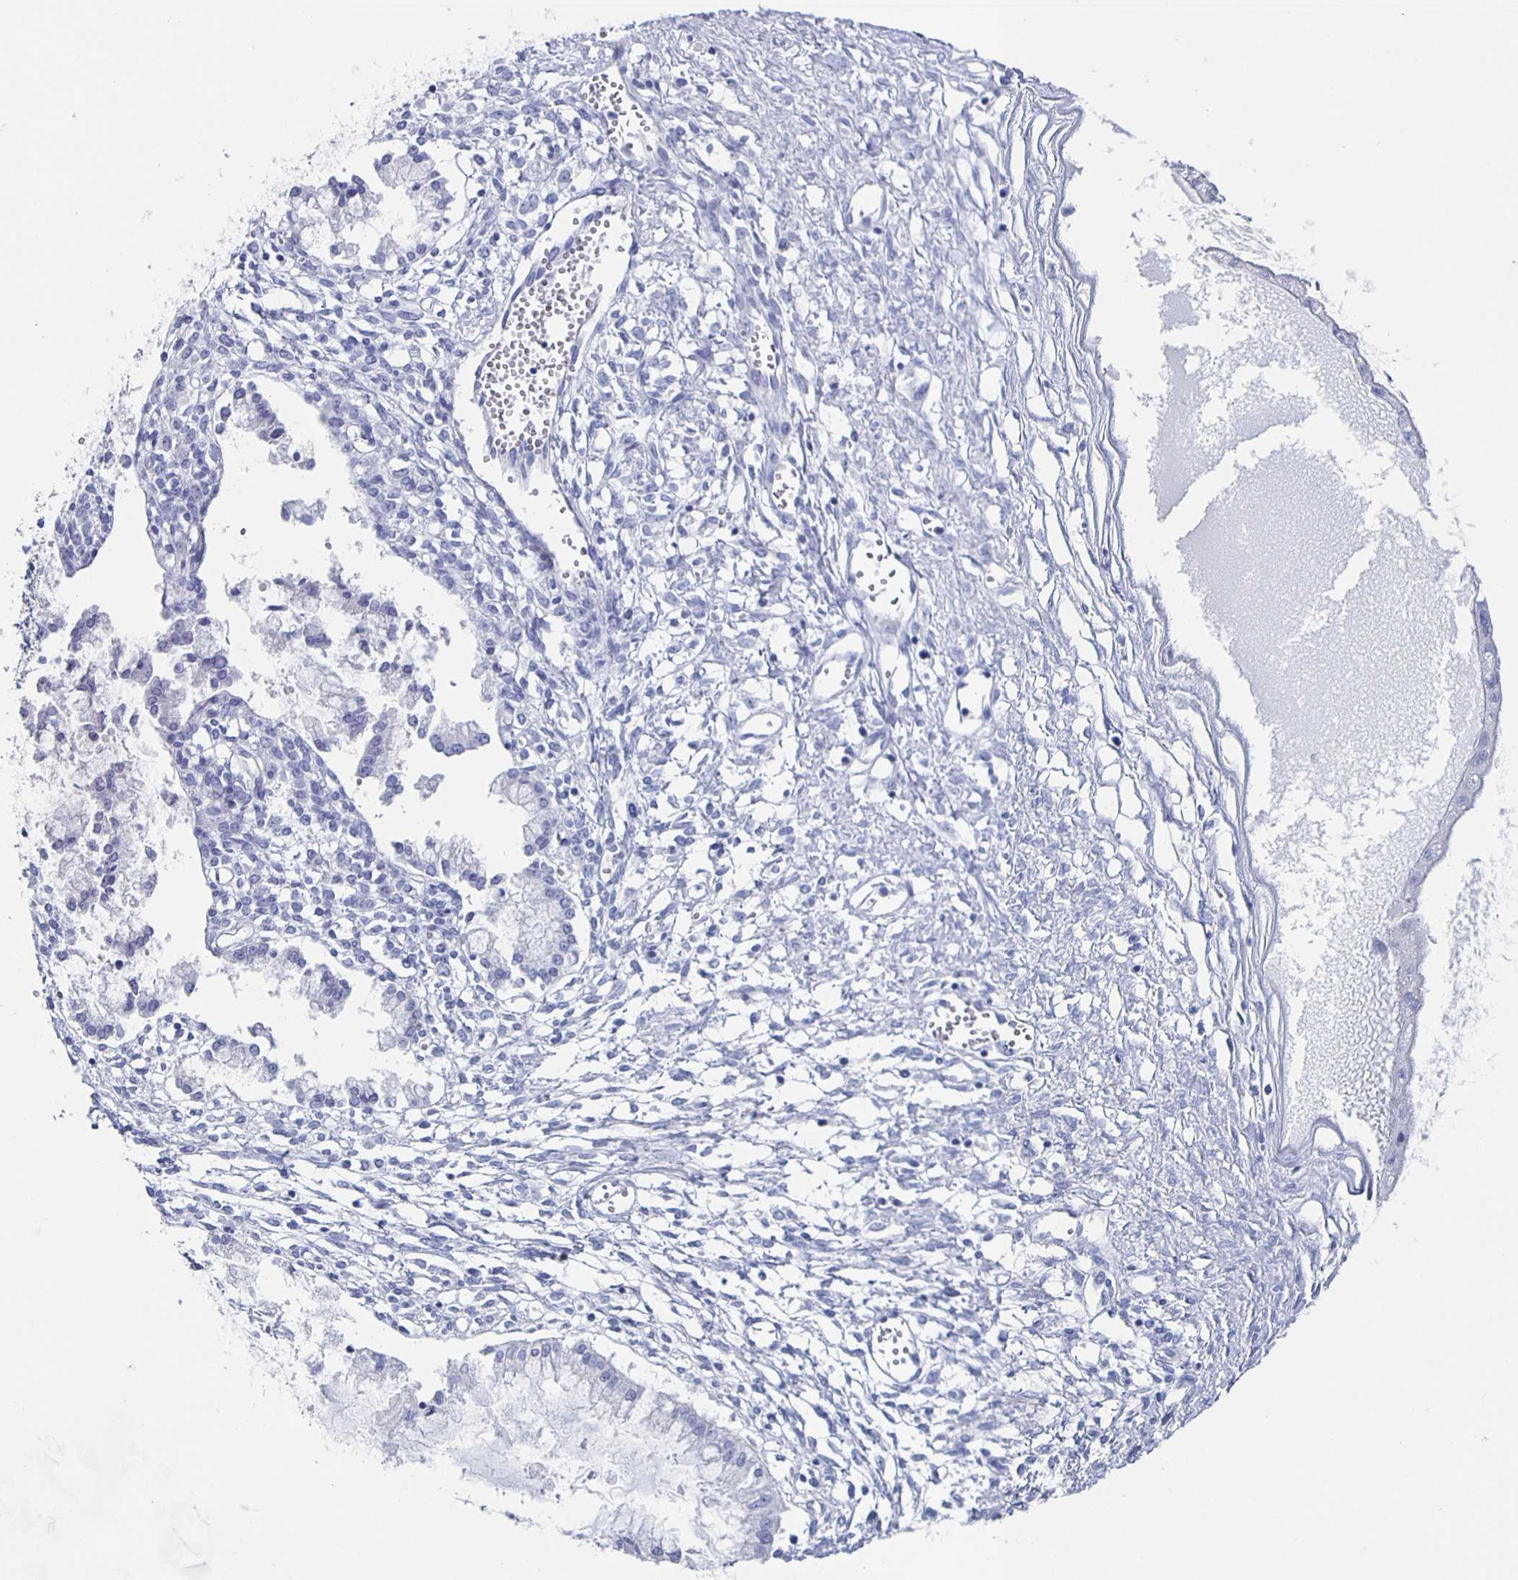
{"staining": {"intensity": "negative", "quantity": "none", "location": "none"}, "tissue": "ovarian cancer", "cell_type": "Tumor cells", "image_type": "cancer", "snomed": [{"axis": "morphology", "description": "Cystadenocarcinoma, mucinous, NOS"}, {"axis": "topography", "description": "Ovary"}], "caption": "High magnification brightfield microscopy of ovarian cancer (mucinous cystadenocarcinoma) stained with DAB (brown) and counterstained with hematoxylin (blue): tumor cells show no significant positivity.", "gene": "SLC34A2", "patient": {"sex": "female", "age": 34}}